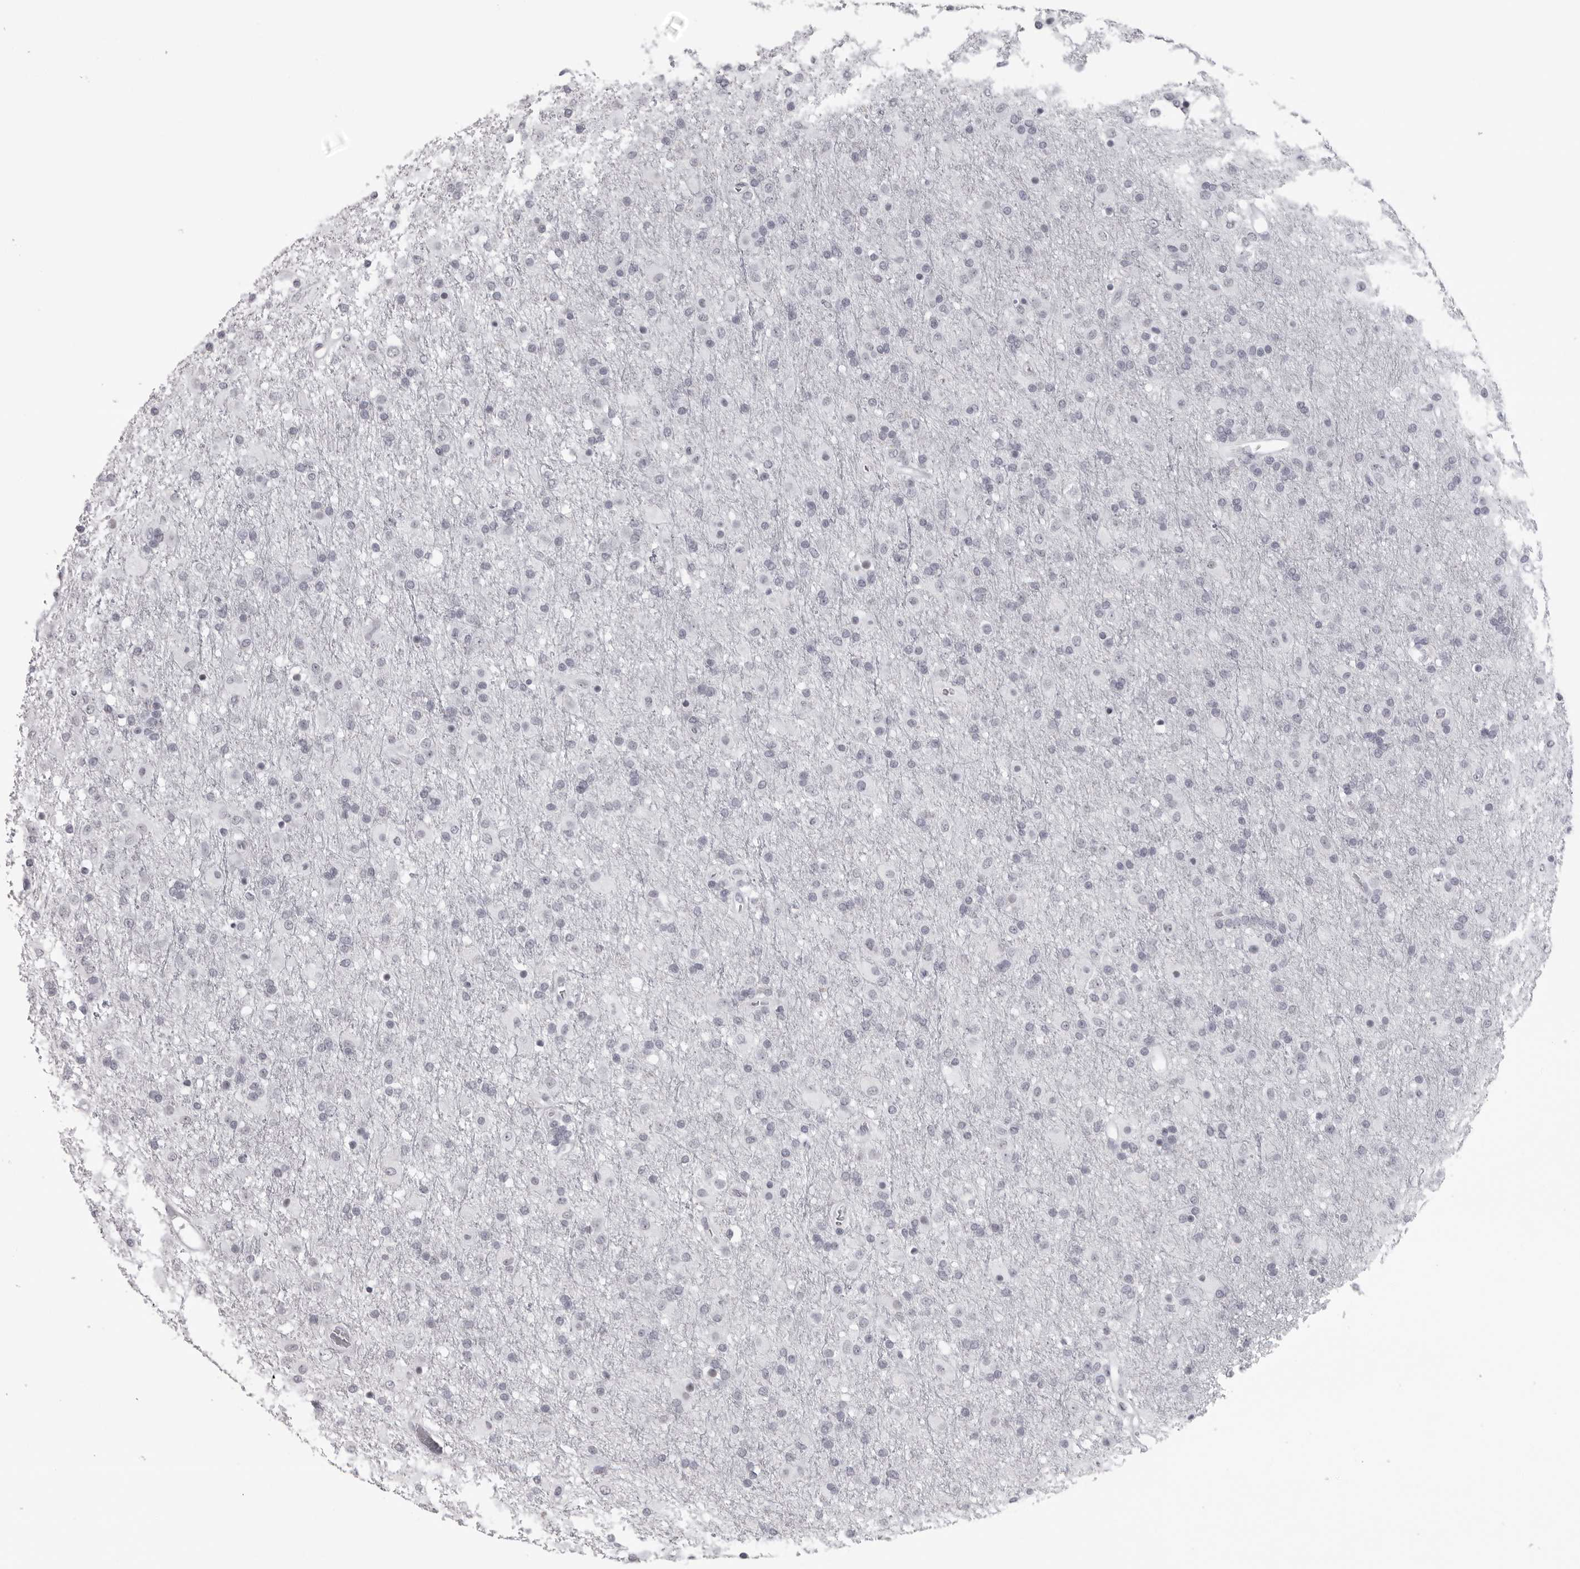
{"staining": {"intensity": "negative", "quantity": "none", "location": "none"}, "tissue": "glioma", "cell_type": "Tumor cells", "image_type": "cancer", "snomed": [{"axis": "morphology", "description": "Glioma, malignant, Low grade"}, {"axis": "topography", "description": "Brain"}], "caption": "This is an IHC histopathology image of malignant low-grade glioma. There is no staining in tumor cells.", "gene": "ESPN", "patient": {"sex": "male", "age": 65}}